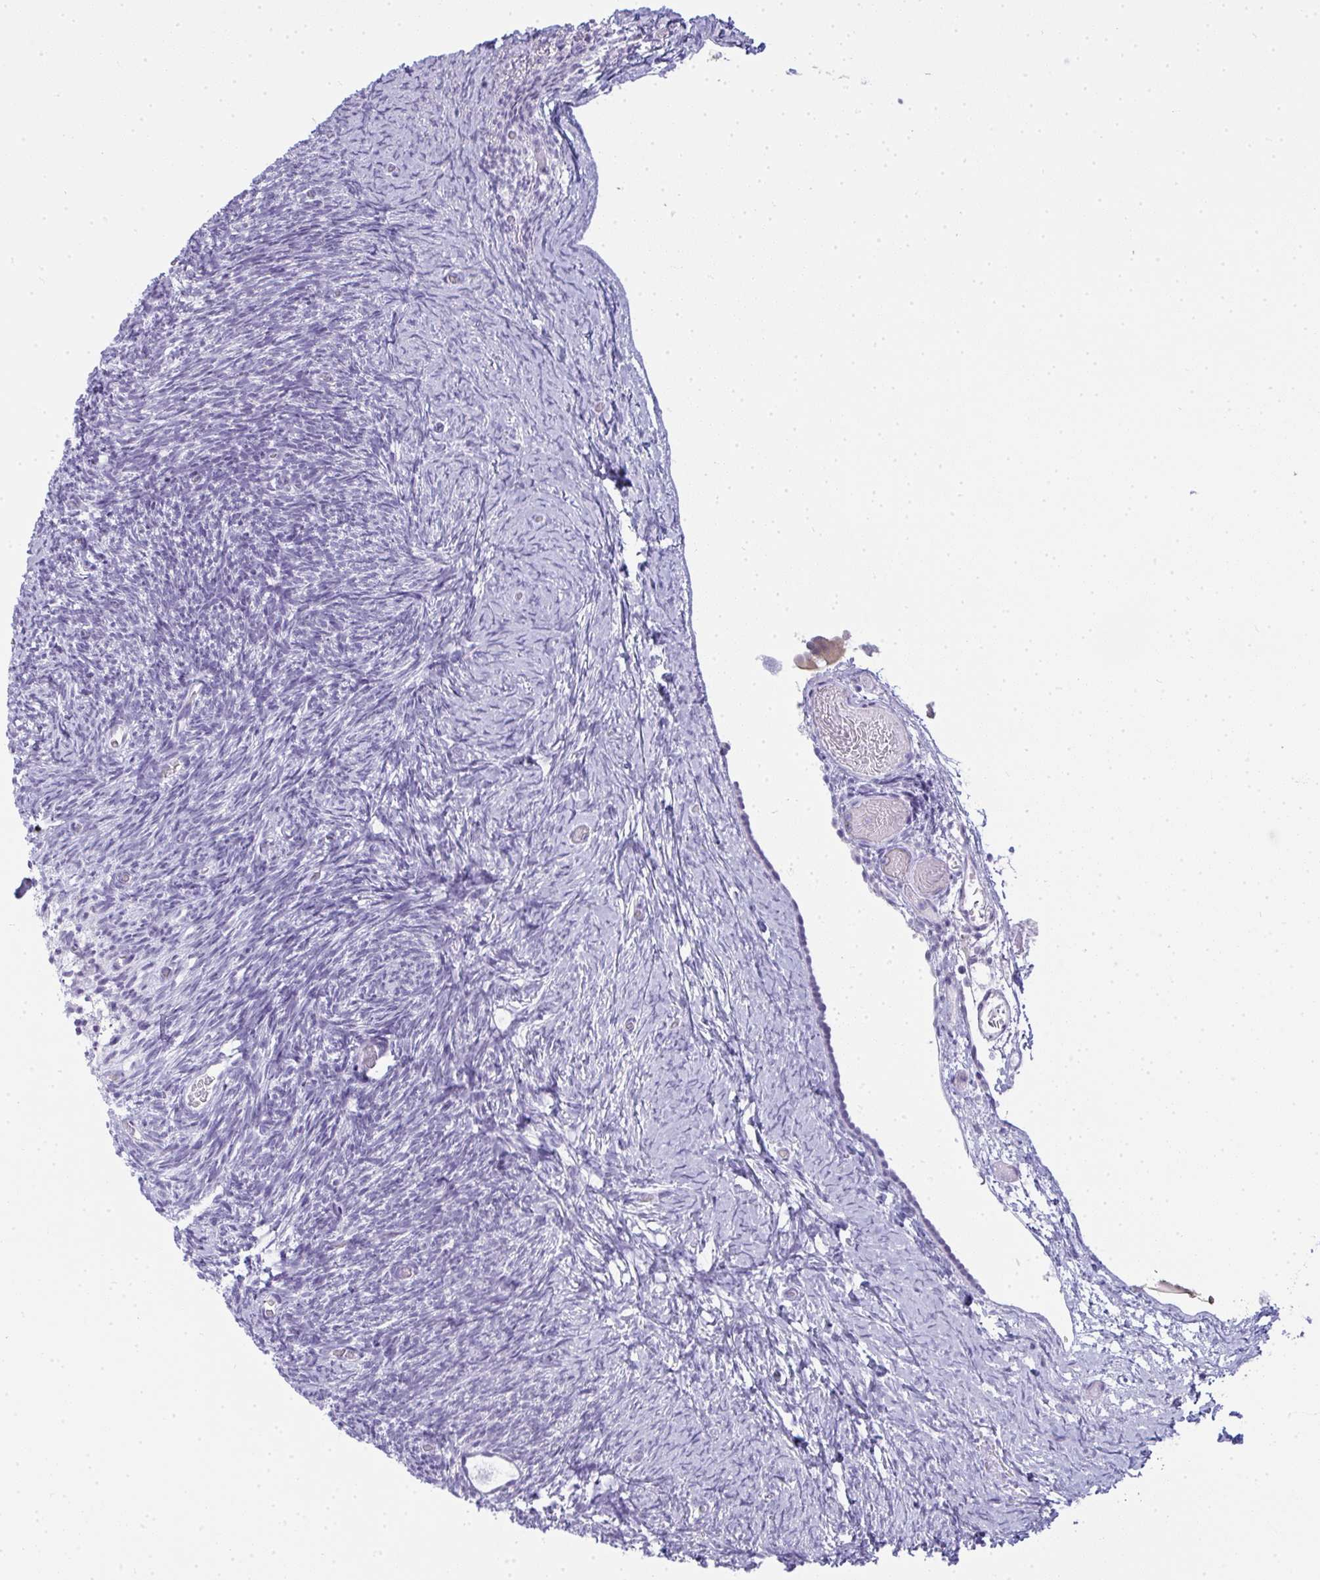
{"staining": {"intensity": "negative", "quantity": "none", "location": "none"}, "tissue": "ovary", "cell_type": "Follicle cells", "image_type": "normal", "snomed": [{"axis": "morphology", "description": "Normal tissue, NOS"}, {"axis": "topography", "description": "Ovary"}], "caption": "Immunohistochemistry (IHC) of normal human ovary demonstrates no expression in follicle cells.", "gene": "GSDMB", "patient": {"sex": "female", "age": 39}}